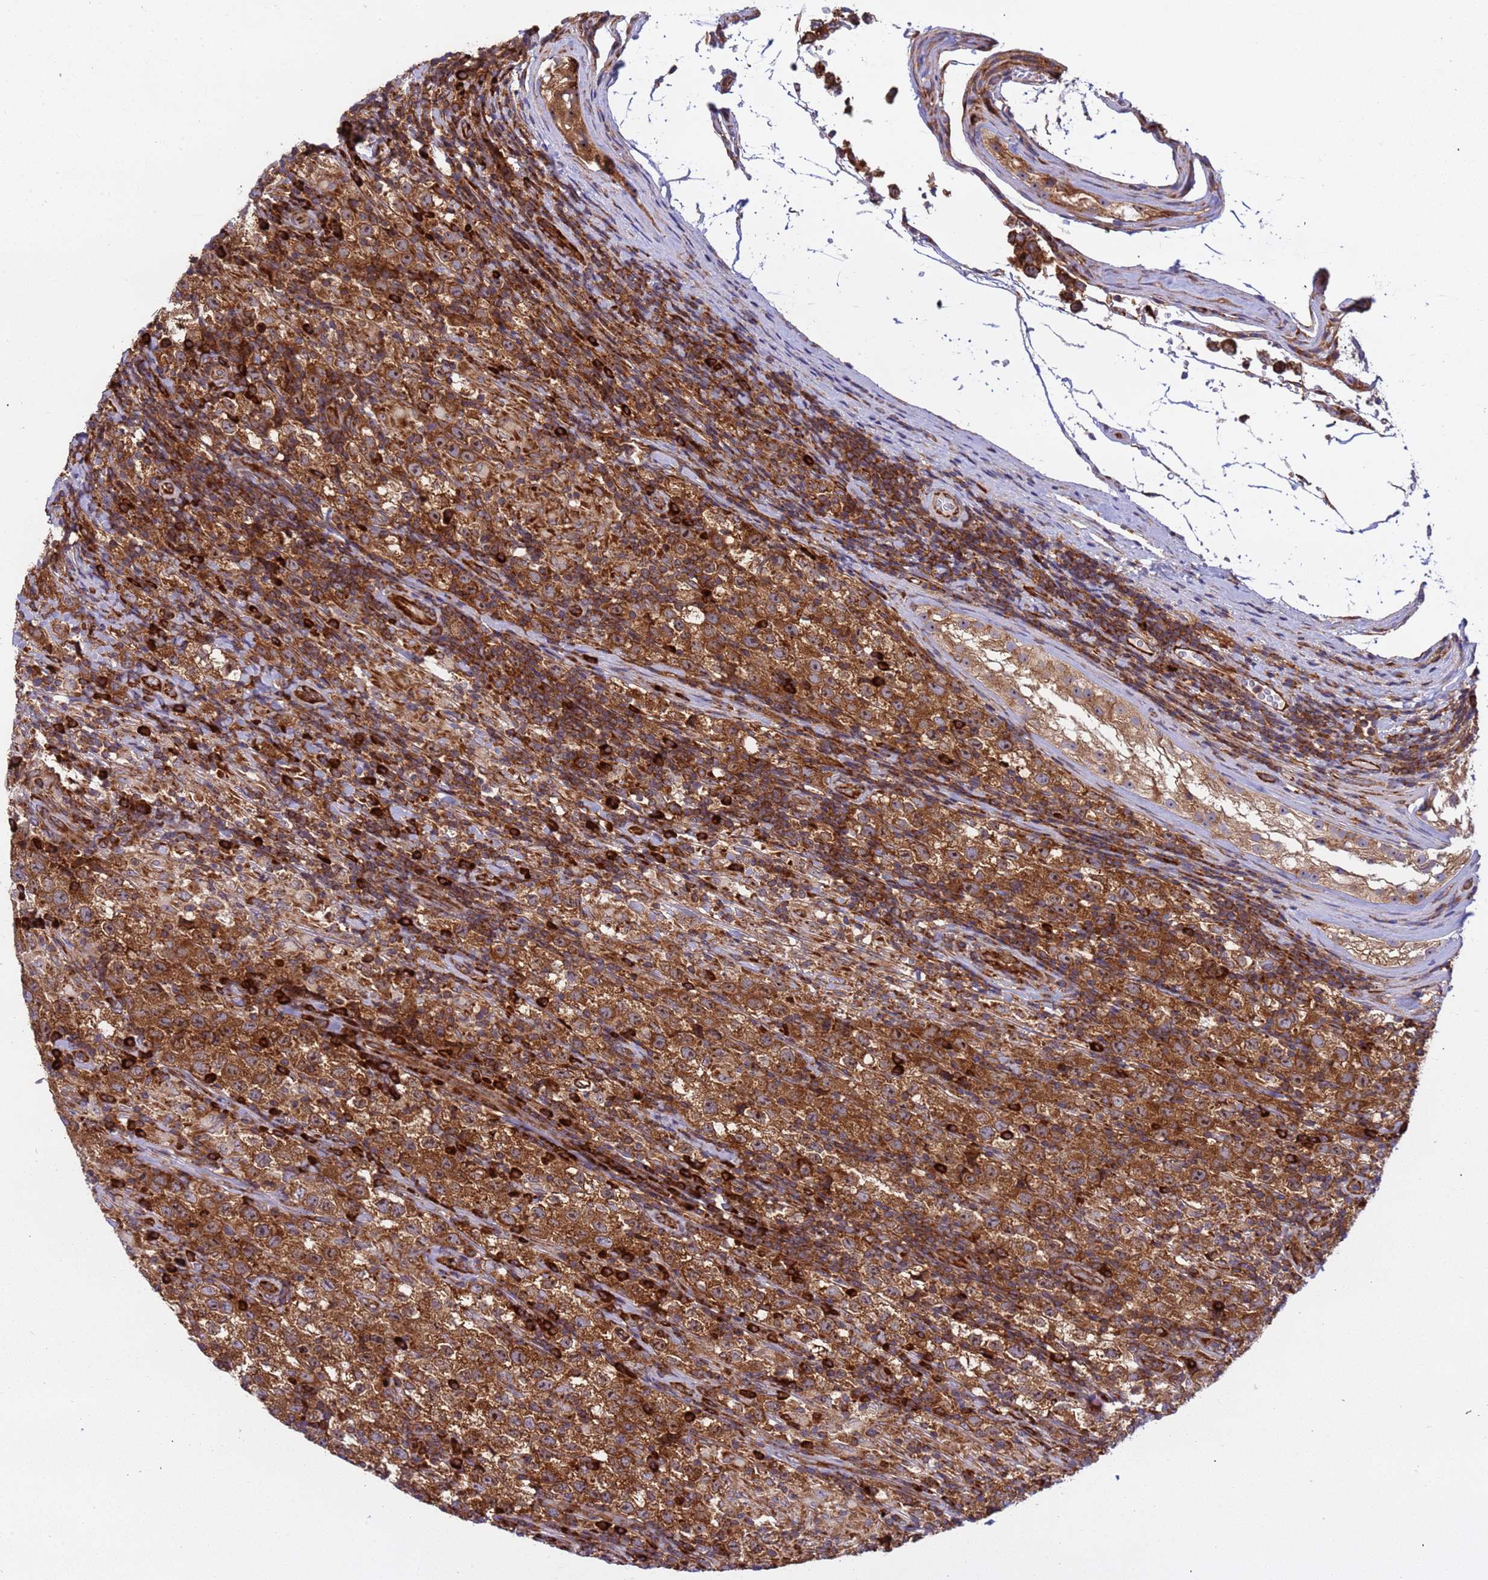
{"staining": {"intensity": "strong", "quantity": ">75%", "location": "cytoplasmic/membranous"}, "tissue": "testis cancer", "cell_type": "Tumor cells", "image_type": "cancer", "snomed": [{"axis": "morphology", "description": "Seminoma, NOS"}, {"axis": "morphology", "description": "Carcinoma, Embryonal, NOS"}, {"axis": "topography", "description": "Testis"}], "caption": "High-magnification brightfield microscopy of testis cancer (embryonal carcinoma) stained with DAB (brown) and counterstained with hematoxylin (blue). tumor cells exhibit strong cytoplasmic/membranous expression is appreciated in about>75% of cells. Using DAB (3,3'-diaminobenzidine) (brown) and hematoxylin (blue) stains, captured at high magnification using brightfield microscopy.", "gene": "RPL36", "patient": {"sex": "male", "age": 41}}